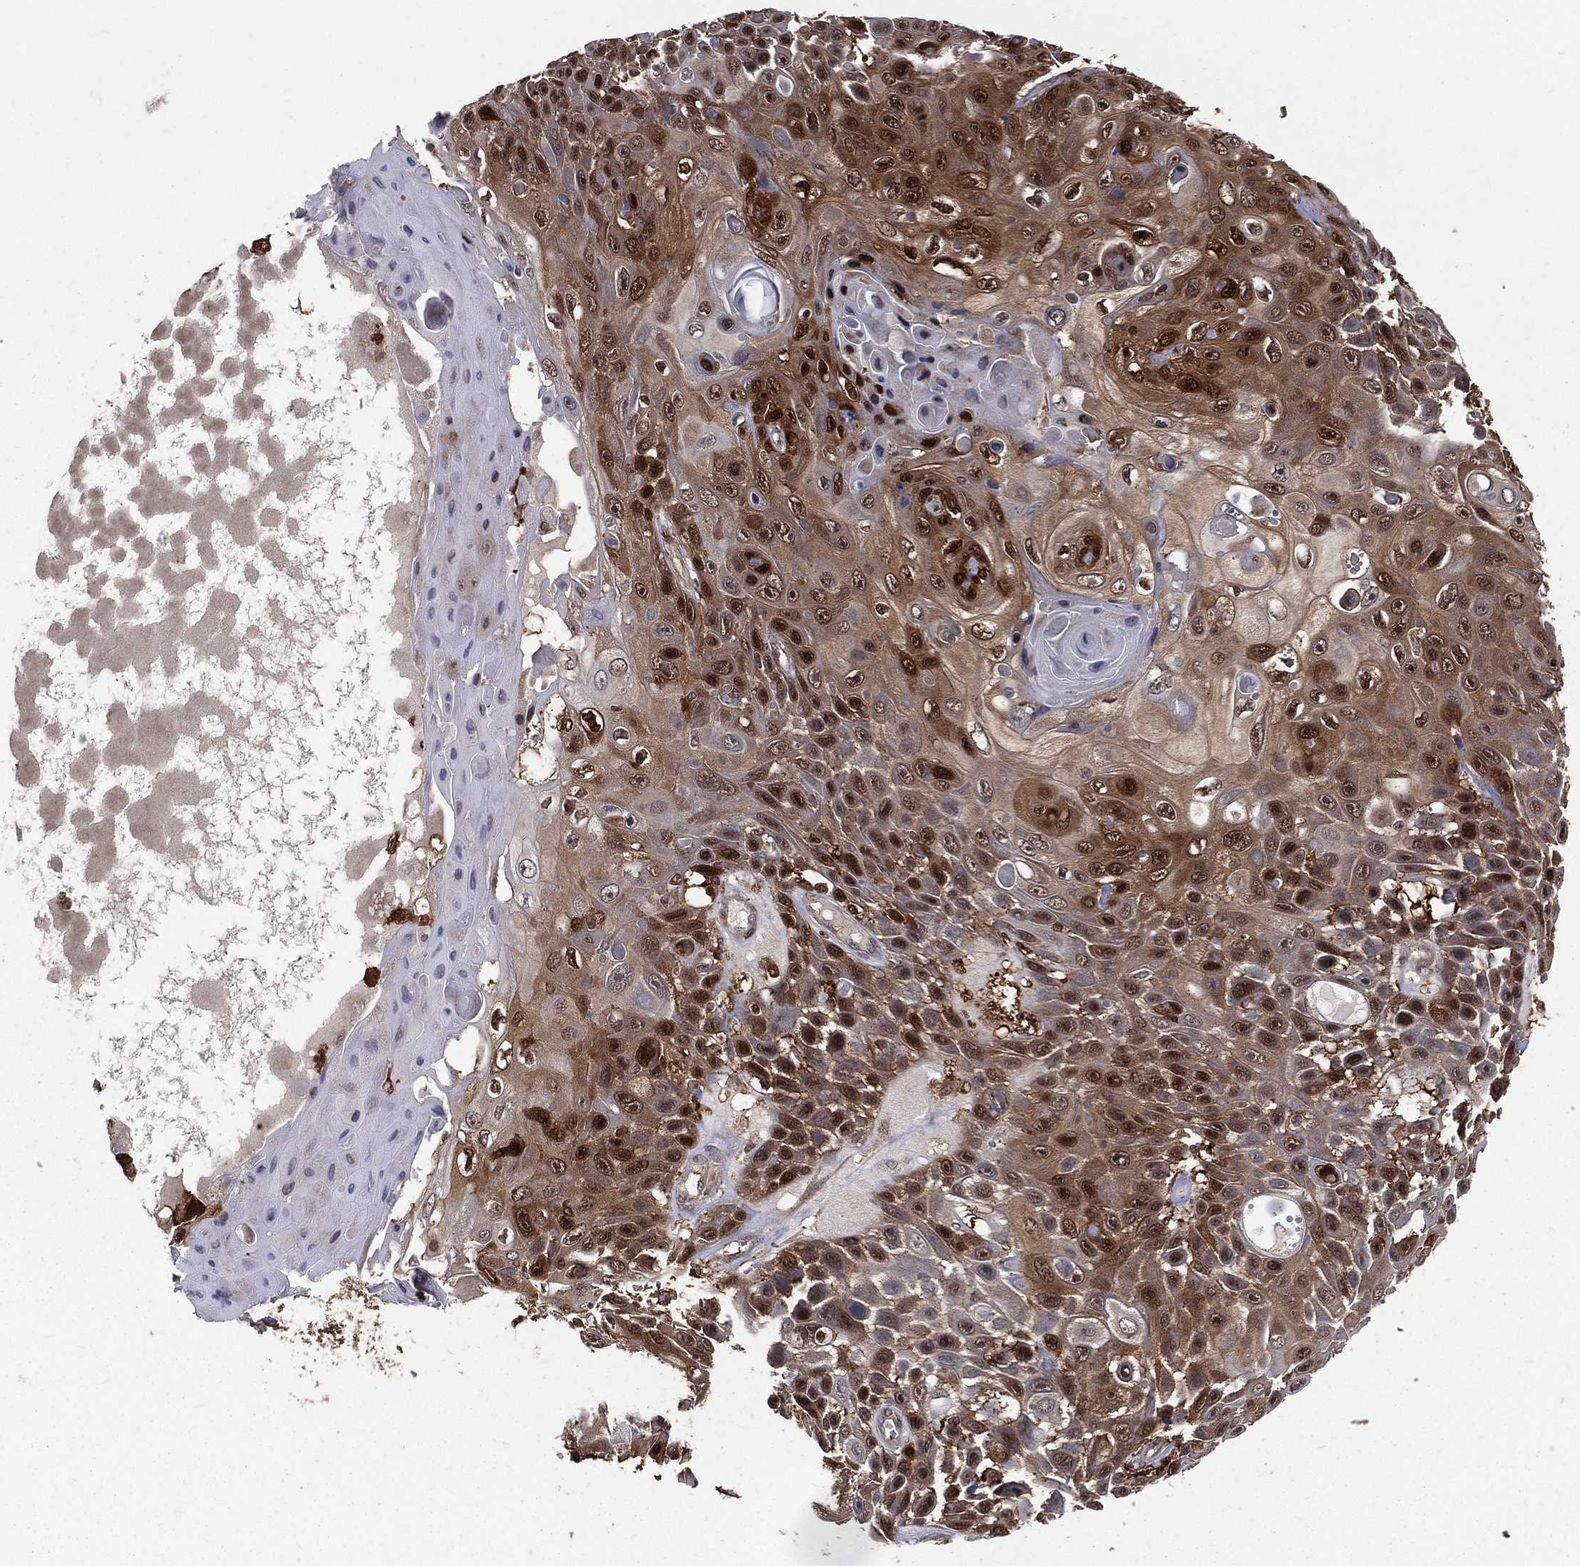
{"staining": {"intensity": "strong", "quantity": ">75%", "location": "cytoplasmic/membranous,nuclear"}, "tissue": "skin cancer", "cell_type": "Tumor cells", "image_type": "cancer", "snomed": [{"axis": "morphology", "description": "Squamous cell carcinoma, NOS"}, {"axis": "topography", "description": "Skin"}], "caption": "Protein staining of squamous cell carcinoma (skin) tissue shows strong cytoplasmic/membranous and nuclear expression in approximately >75% of tumor cells.", "gene": "ENO1", "patient": {"sex": "male", "age": 82}}